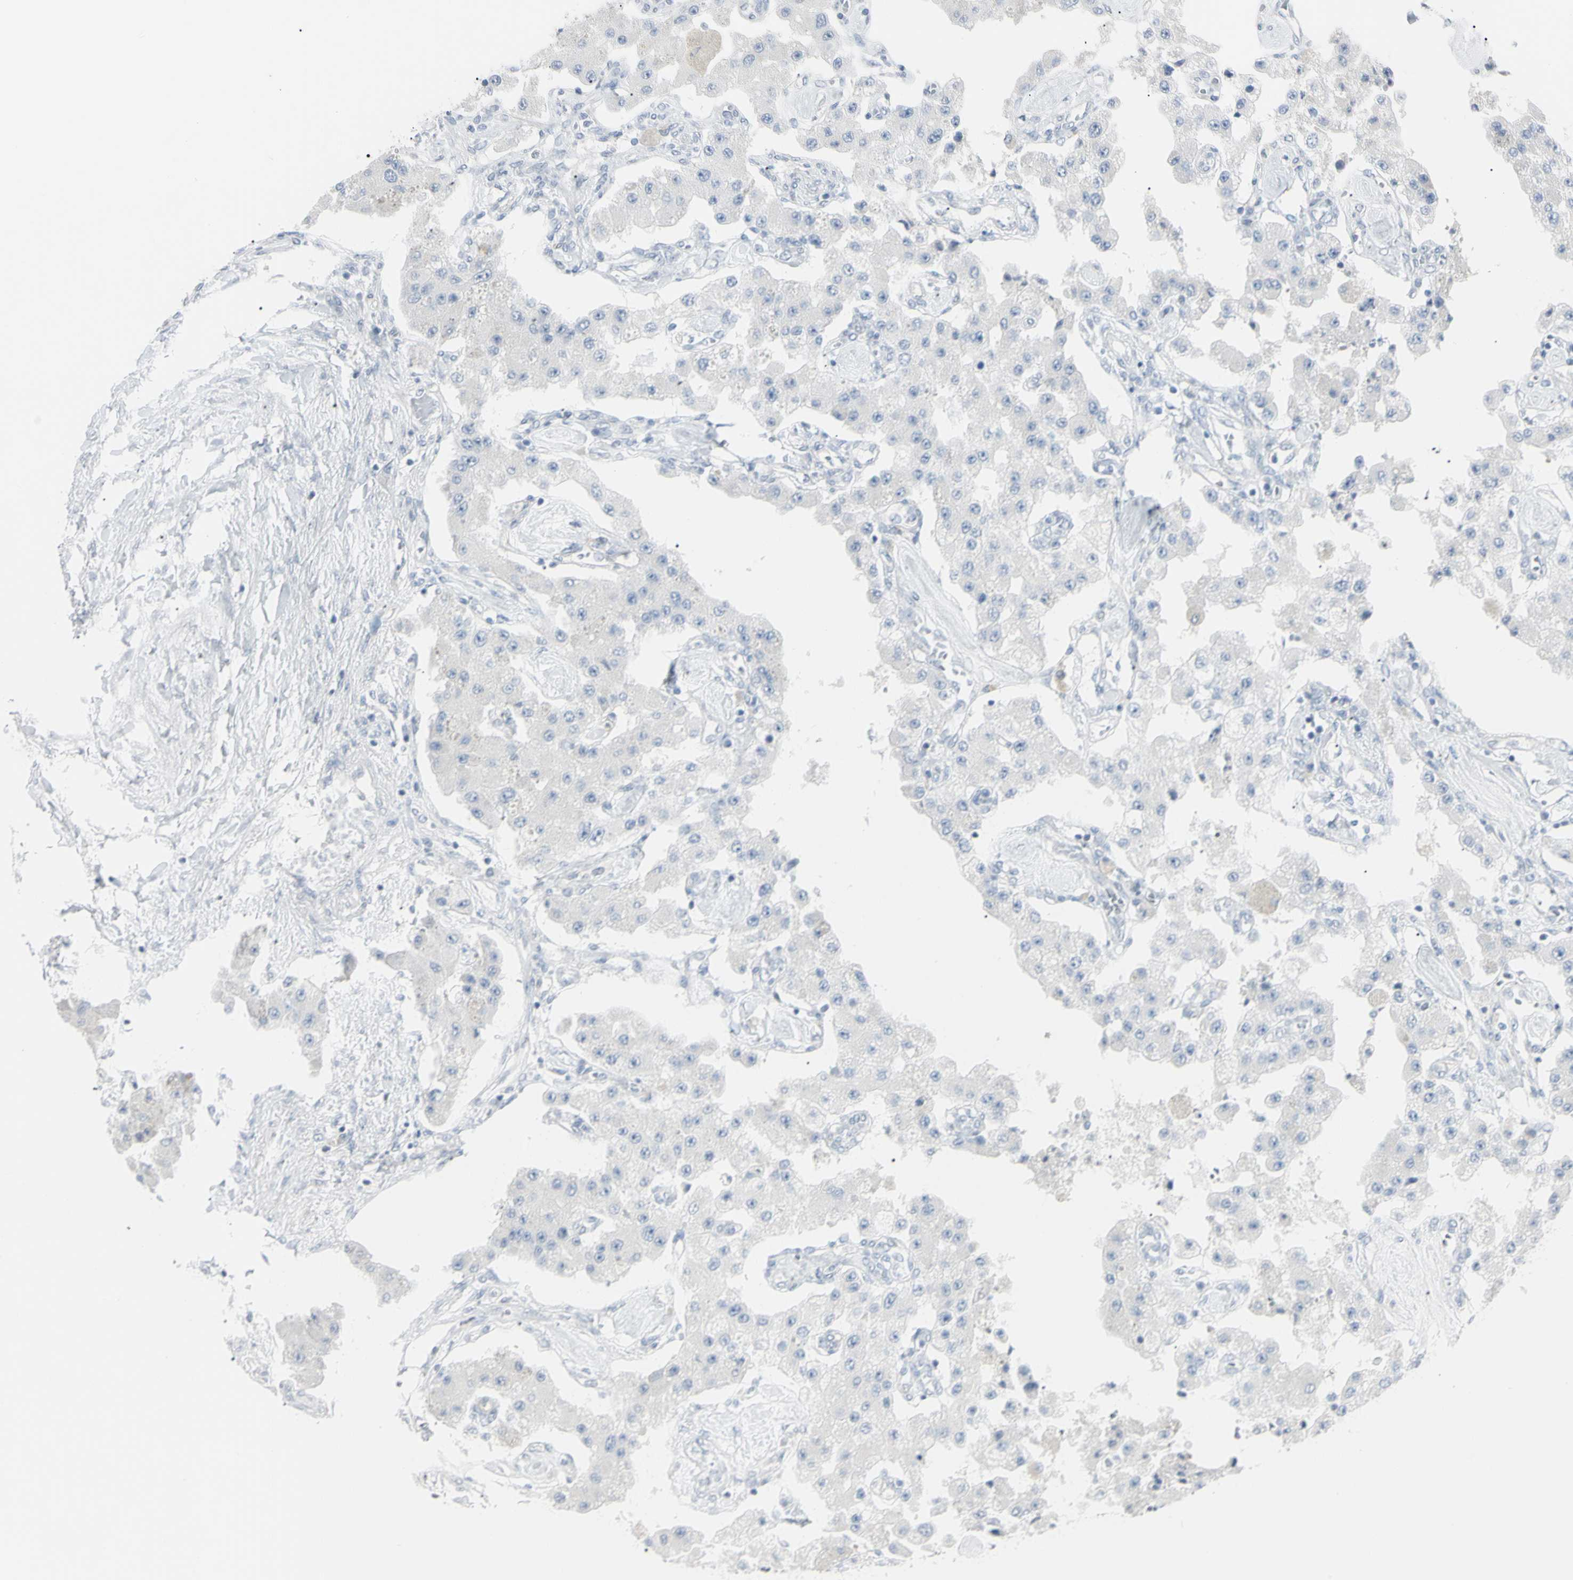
{"staining": {"intensity": "negative", "quantity": "none", "location": "none"}, "tissue": "carcinoid", "cell_type": "Tumor cells", "image_type": "cancer", "snomed": [{"axis": "morphology", "description": "Carcinoid, malignant, NOS"}, {"axis": "topography", "description": "Pancreas"}], "caption": "The IHC micrograph has no significant positivity in tumor cells of carcinoid tissue.", "gene": "PIP", "patient": {"sex": "male", "age": 41}}